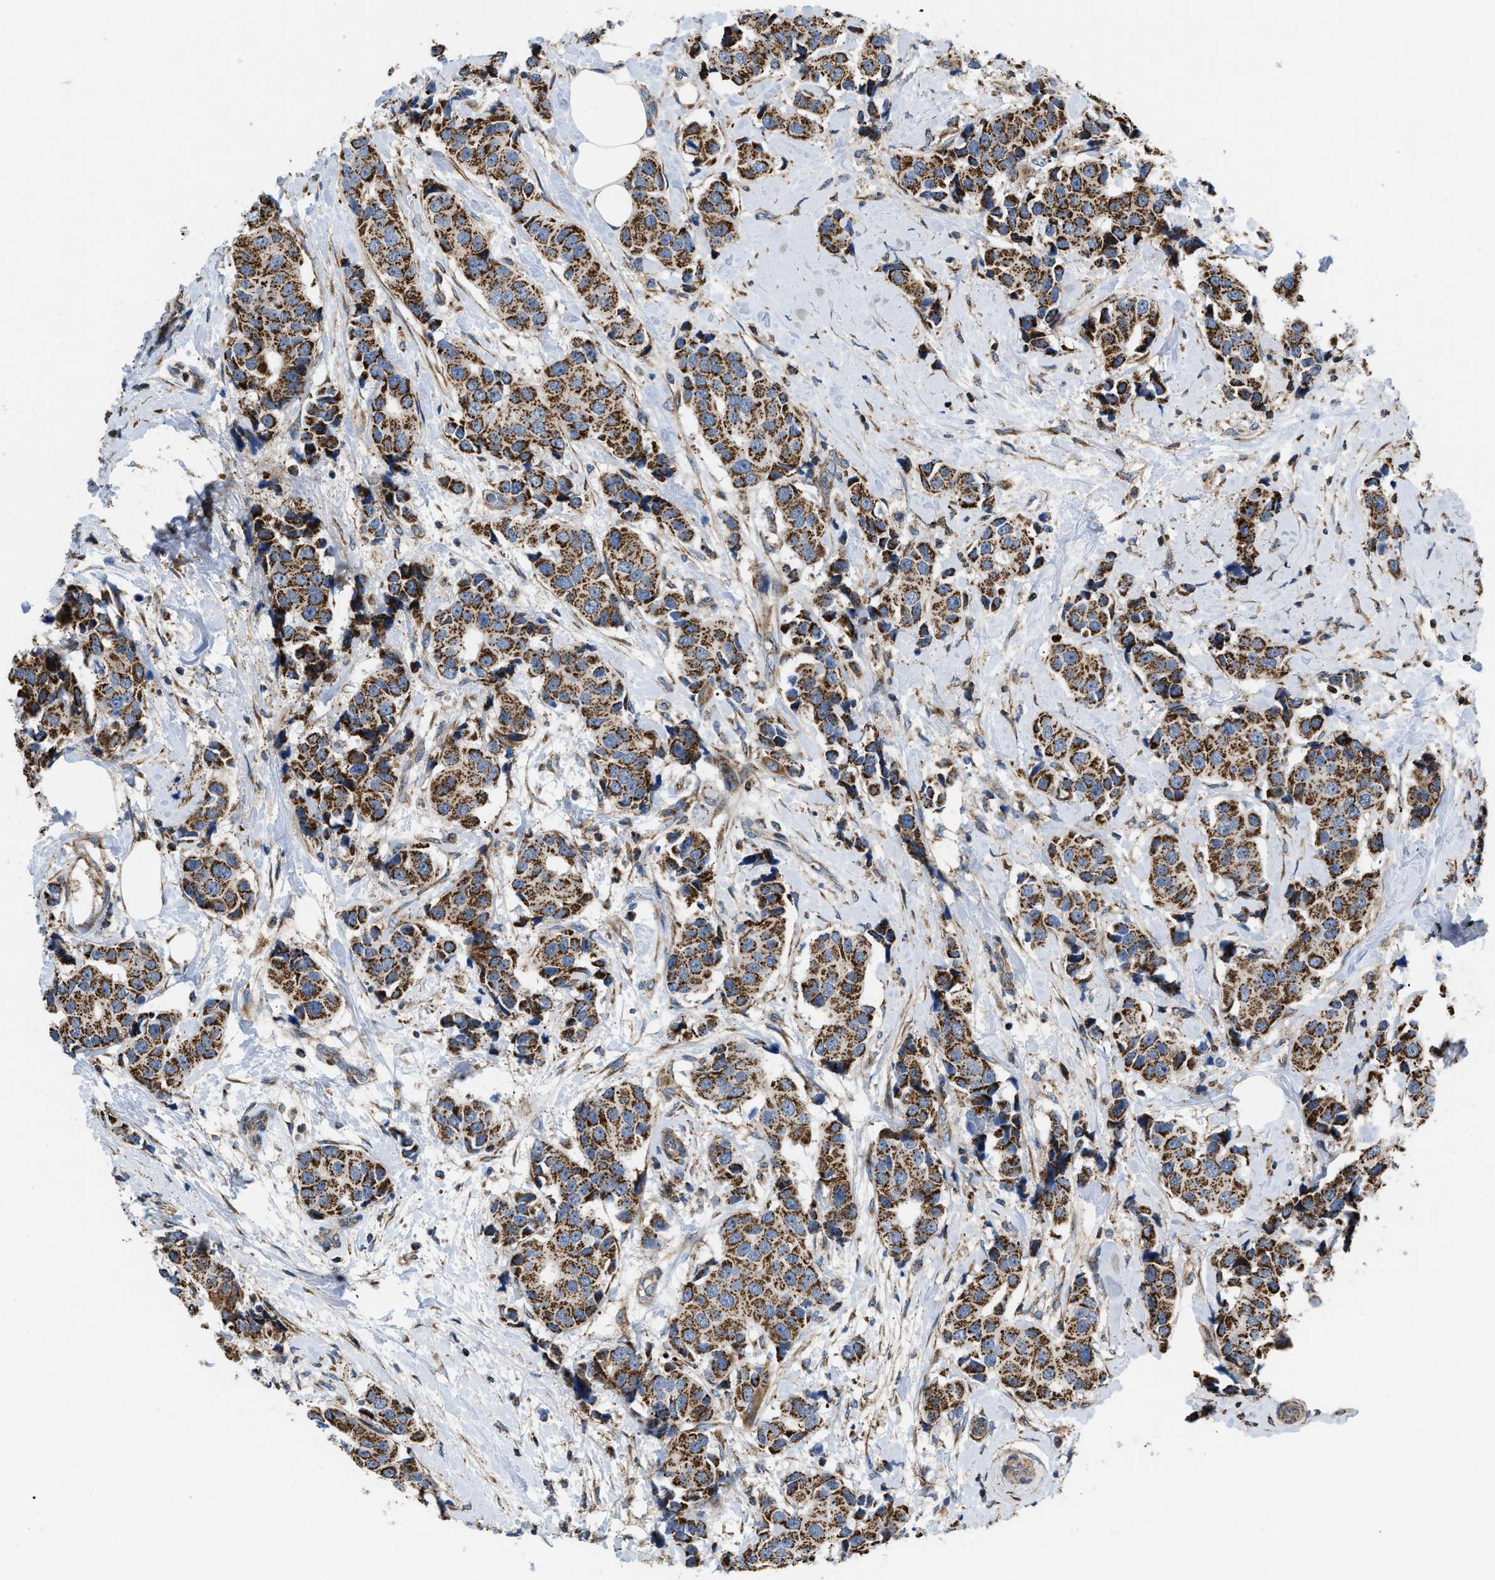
{"staining": {"intensity": "strong", "quantity": ">75%", "location": "cytoplasmic/membranous"}, "tissue": "breast cancer", "cell_type": "Tumor cells", "image_type": "cancer", "snomed": [{"axis": "morphology", "description": "Normal tissue, NOS"}, {"axis": "morphology", "description": "Duct carcinoma"}, {"axis": "topography", "description": "Breast"}], "caption": "Breast cancer stained with a brown dye exhibits strong cytoplasmic/membranous positive expression in approximately >75% of tumor cells.", "gene": "OPTN", "patient": {"sex": "female", "age": 39}}